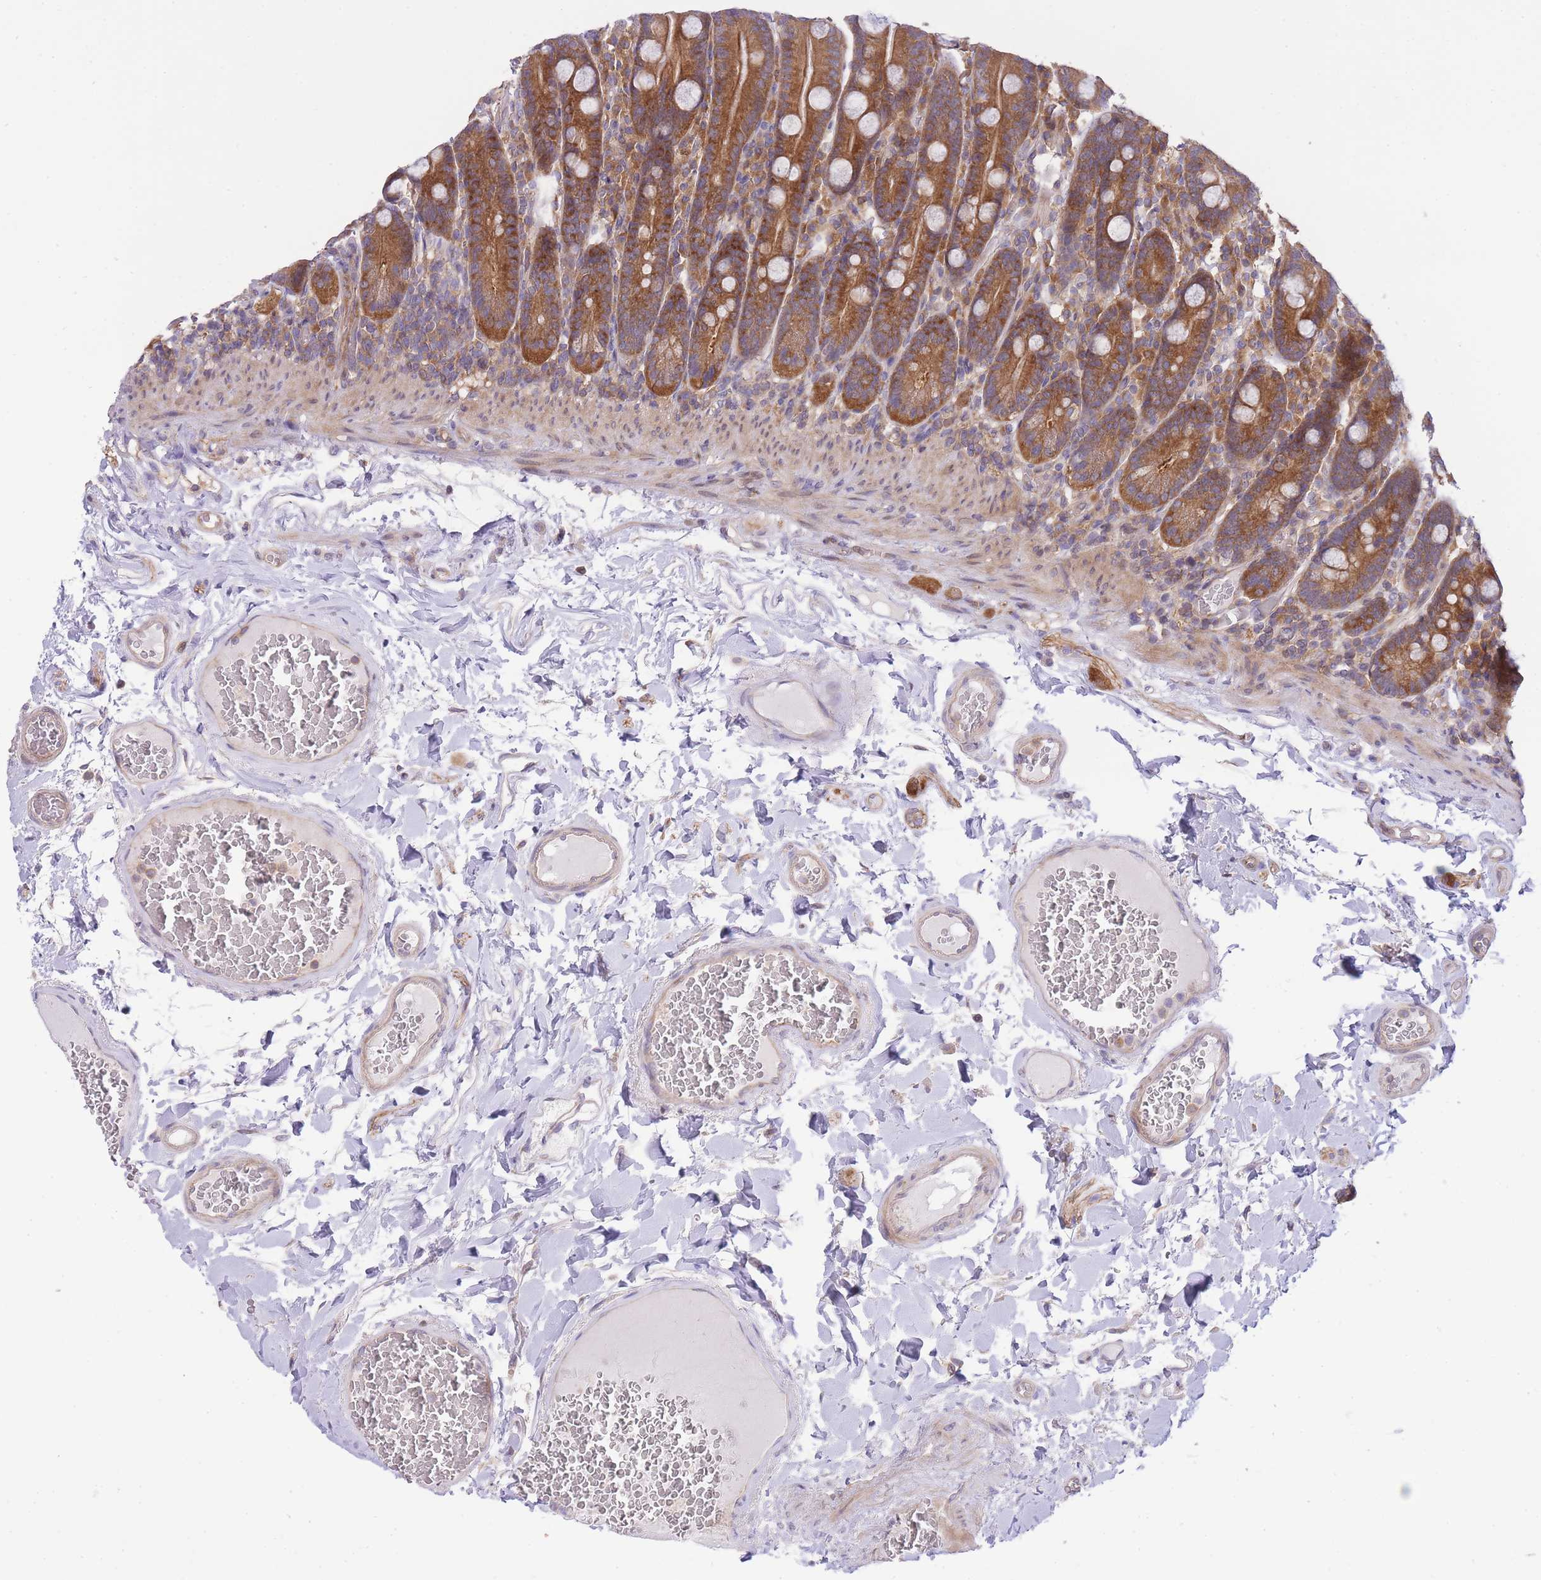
{"staining": {"intensity": "strong", "quantity": ">75%", "location": "cytoplasmic/membranous"}, "tissue": "duodenum", "cell_type": "Glandular cells", "image_type": "normal", "snomed": [{"axis": "morphology", "description": "Normal tissue, NOS"}, {"axis": "topography", "description": "Duodenum"}], "caption": "A high amount of strong cytoplasmic/membranous expression is identified in about >75% of glandular cells in normal duodenum. The protein is stained brown, and the nuclei are stained in blue (DAB (3,3'-diaminobenzidine) IHC with brightfield microscopy, high magnification).", "gene": "EIF2B2", "patient": {"sex": "female", "age": 62}}